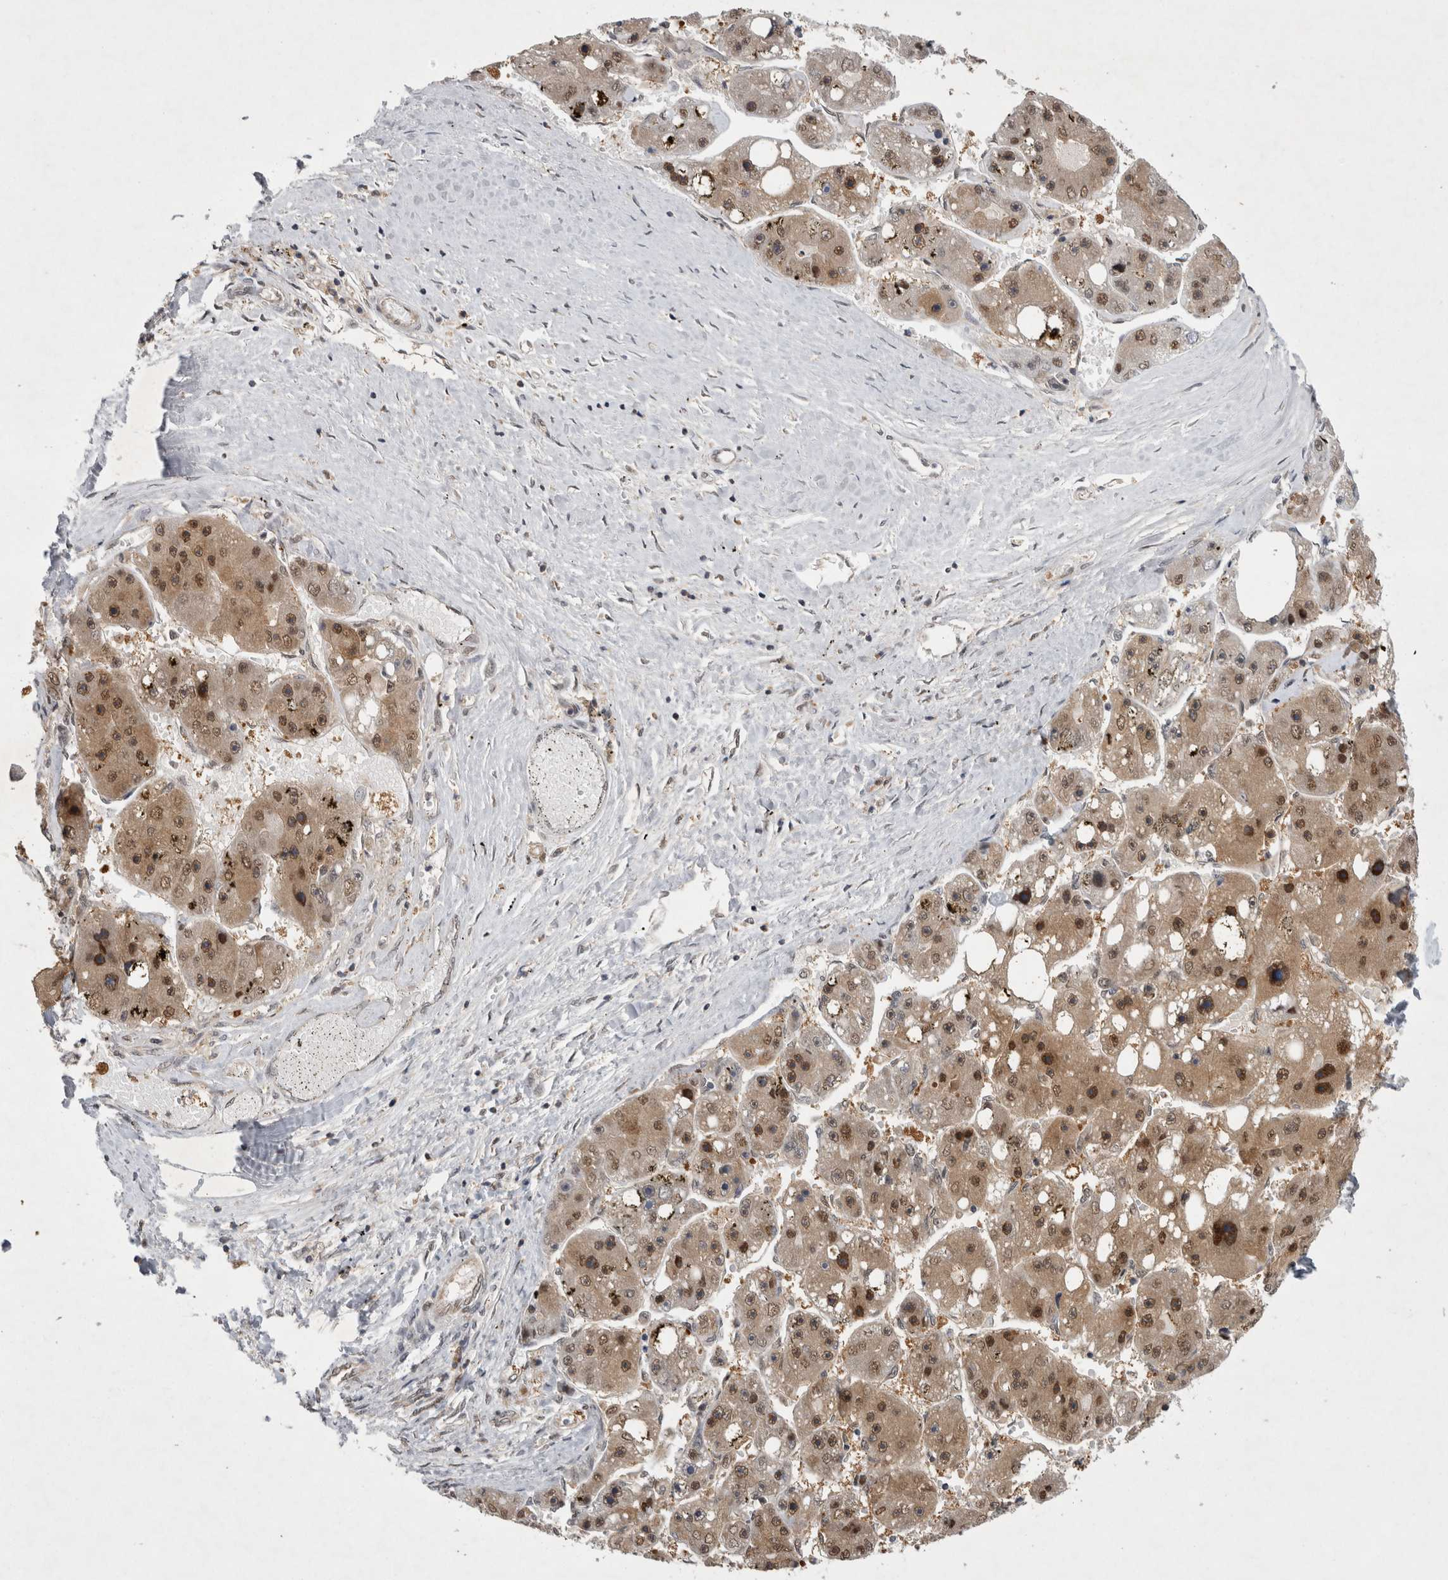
{"staining": {"intensity": "moderate", "quantity": ">75%", "location": "cytoplasmic/membranous,nuclear"}, "tissue": "liver cancer", "cell_type": "Tumor cells", "image_type": "cancer", "snomed": [{"axis": "morphology", "description": "Carcinoma, Hepatocellular, NOS"}, {"axis": "topography", "description": "Liver"}], "caption": "Immunohistochemistry (IHC) of hepatocellular carcinoma (liver) shows medium levels of moderate cytoplasmic/membranous and nuclear positivity in about >75% of tumor cells.", "gene": "PSMB2", "patient": {"sex": "female", "age": 61}}